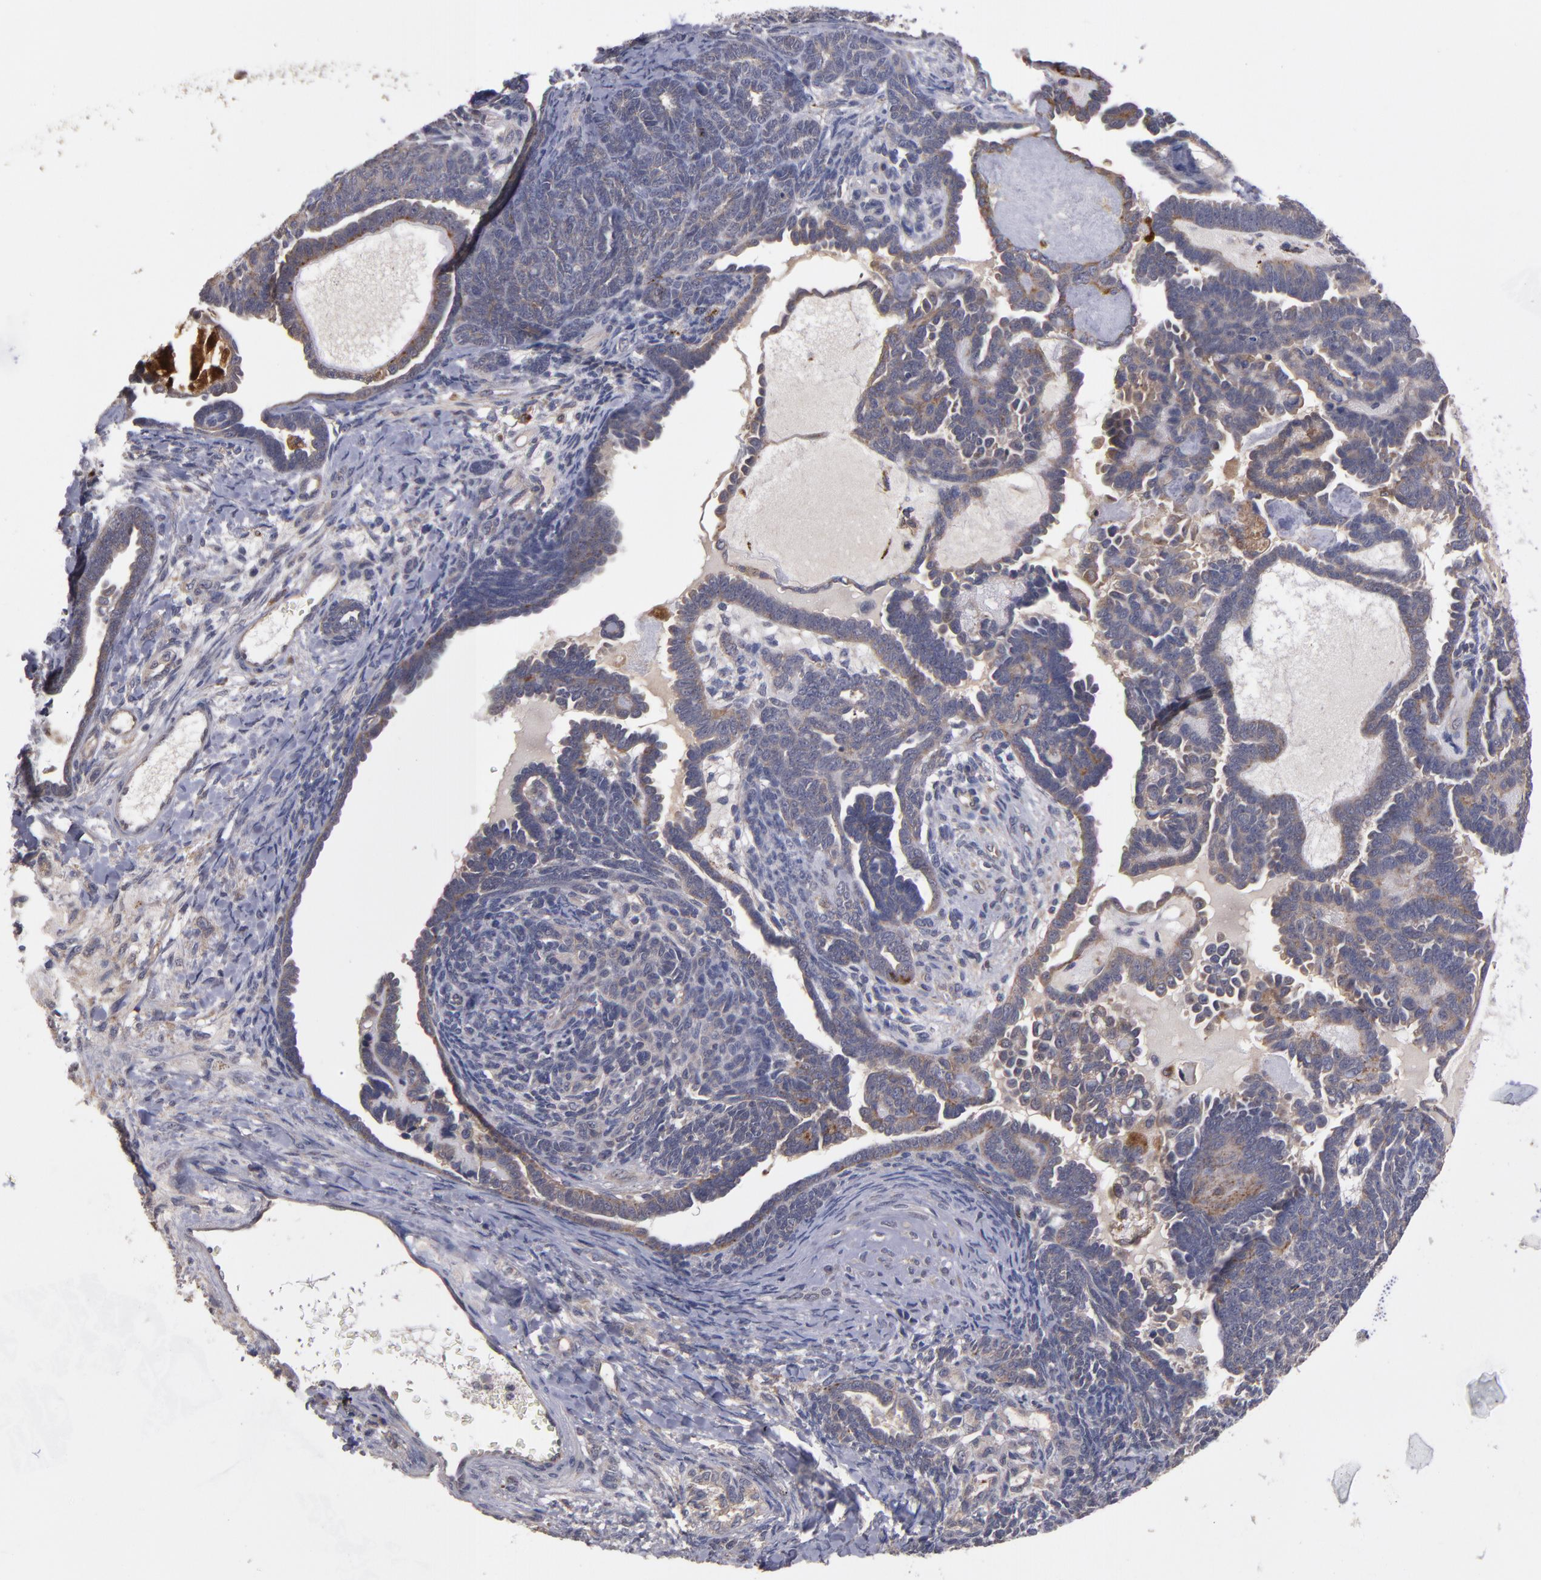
{"staining": {"intensity": "weak", "quantity": ">75%", "location": "cytoplasmic/membranous"}, "tissue": "endometrial cancer", "cell_type": "Tumor cells", "image_type": "cancer", "snomed": [{"axis": "morphology", "description": "Neoplasm, malignant, NOS"}, {"axis": "topography", "description": "Endometrium"}], "caption": "Immunohistochemistry (DAB) staining of endometrial neoplasm (malignant) reveals weak cytoplasmic/membranous protein expression in about >75% of tumor cells. (DAB (3,3'-diaminobenzidine) IHC with brightfield microscopy, high magnification).", "gene": "CTSO", "patient": {"sex": "female", "age": 74}}